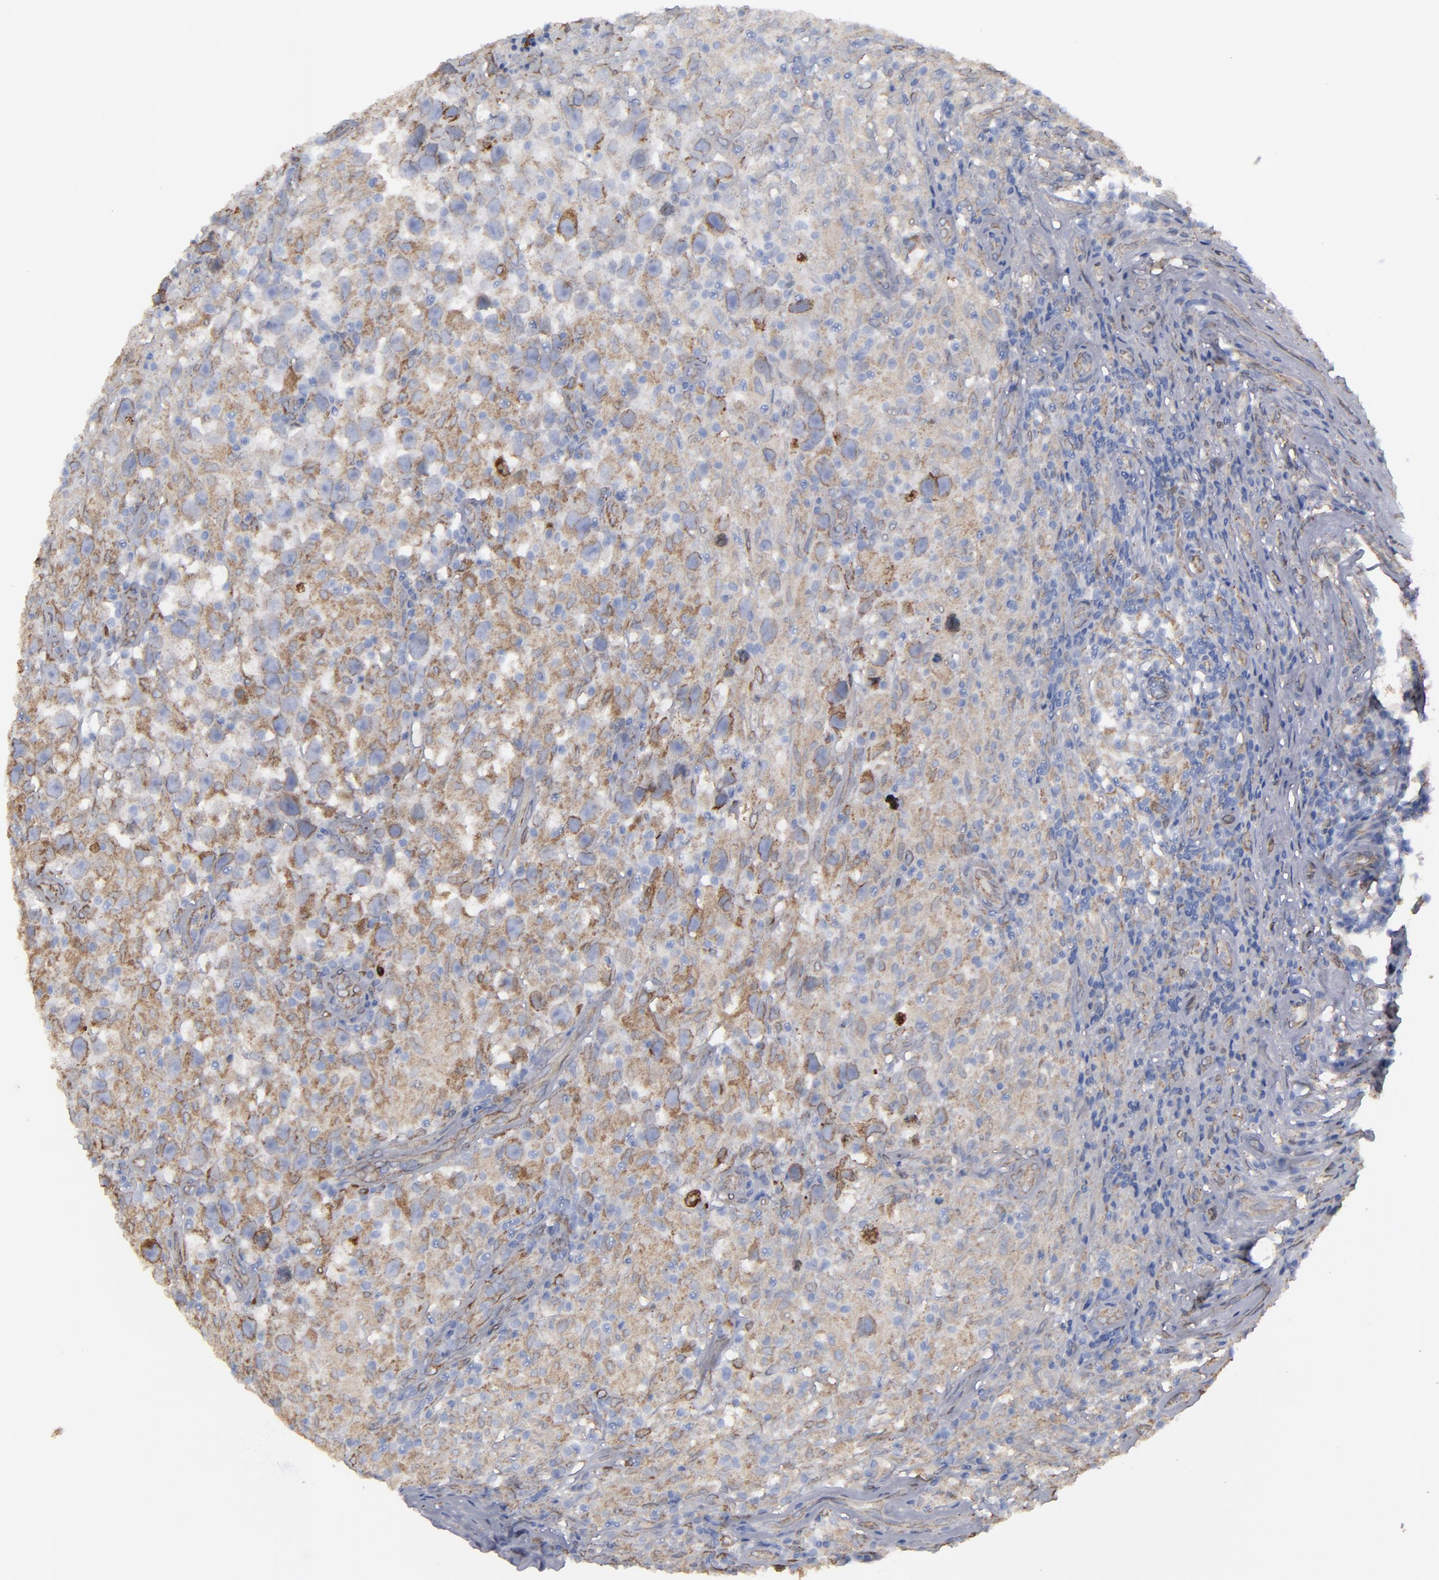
{"staining": {"intensity": "moderate", "quantity": ">75%", "location": "cytoplasmic/membranous"}, "tissue": "testis cancer", "cell_type": "Tumor cells", "image_type": "cancer", "snomed": [{"axis": "morphology", "description": "Seminoma, NOS"}, {"axis": "topography", "description": "Testis"}], "caption": "This histopathology image reveals testis cancer (seminoma) stained with immunohistochemistry to label a protein in brown. The cytoplasmic/membranous of tumor cells show moderate positivity for the protein. Nuclei are counter-stained blue.", "gene": "ERLIN2", "patient": {"sex": "male", "age": 34}}